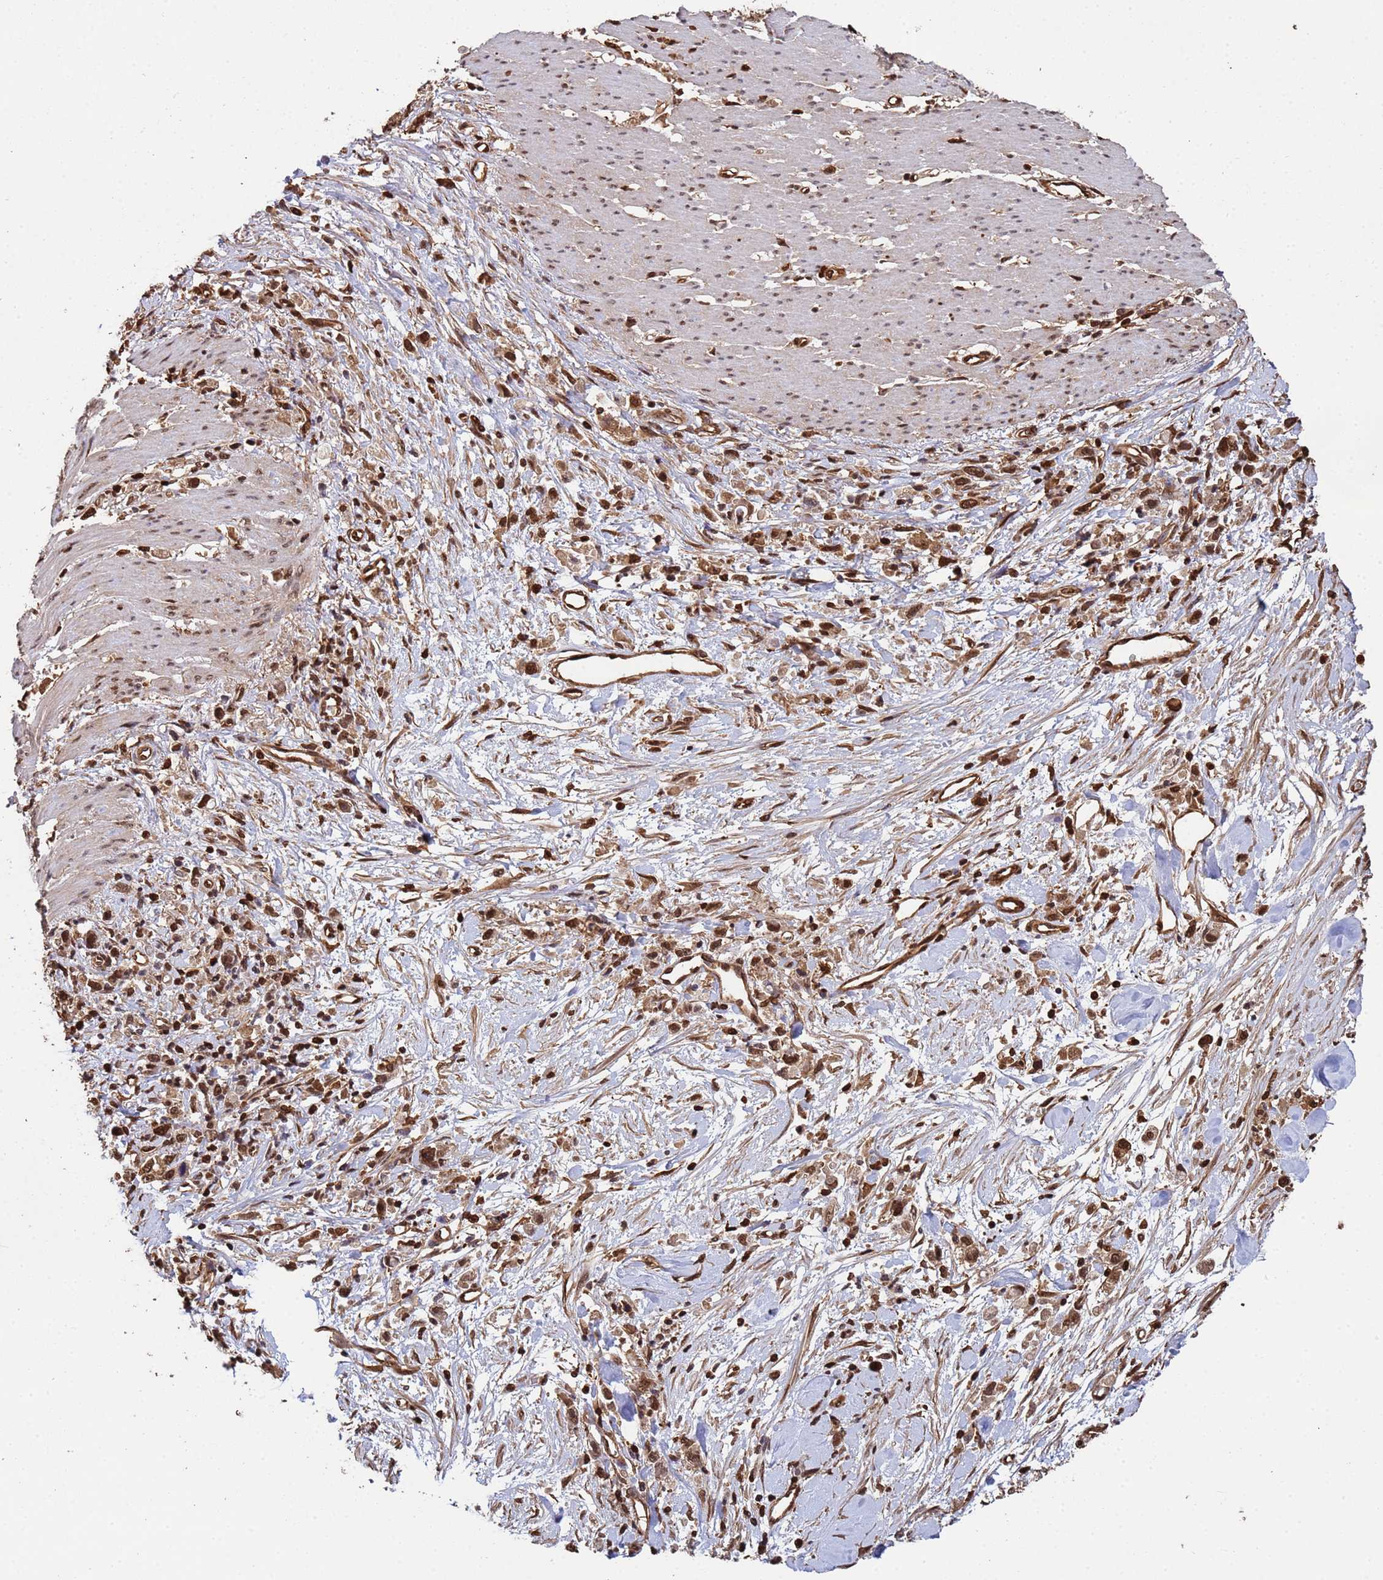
{"staining": {"intensity": "moderate", "quantity": ">75%", "location": "nuclear"}, "tissue": "stomach cancer", "cell_type": "Tumor cells", "image_type": "cancer", "snomed": [{"axis": "morphology", "description": "Adenocarcinoma, NOS"}, {"axis": "topography", "description": "Stomach"}], "caption": "Stomach adenocarcinoma stained with a brown dye exhibits moderate nuclear positive positivity in approximately >75% of tumor cells.", "gene": "SUMO4", "patient": {"sex": "female", "age": 59}}